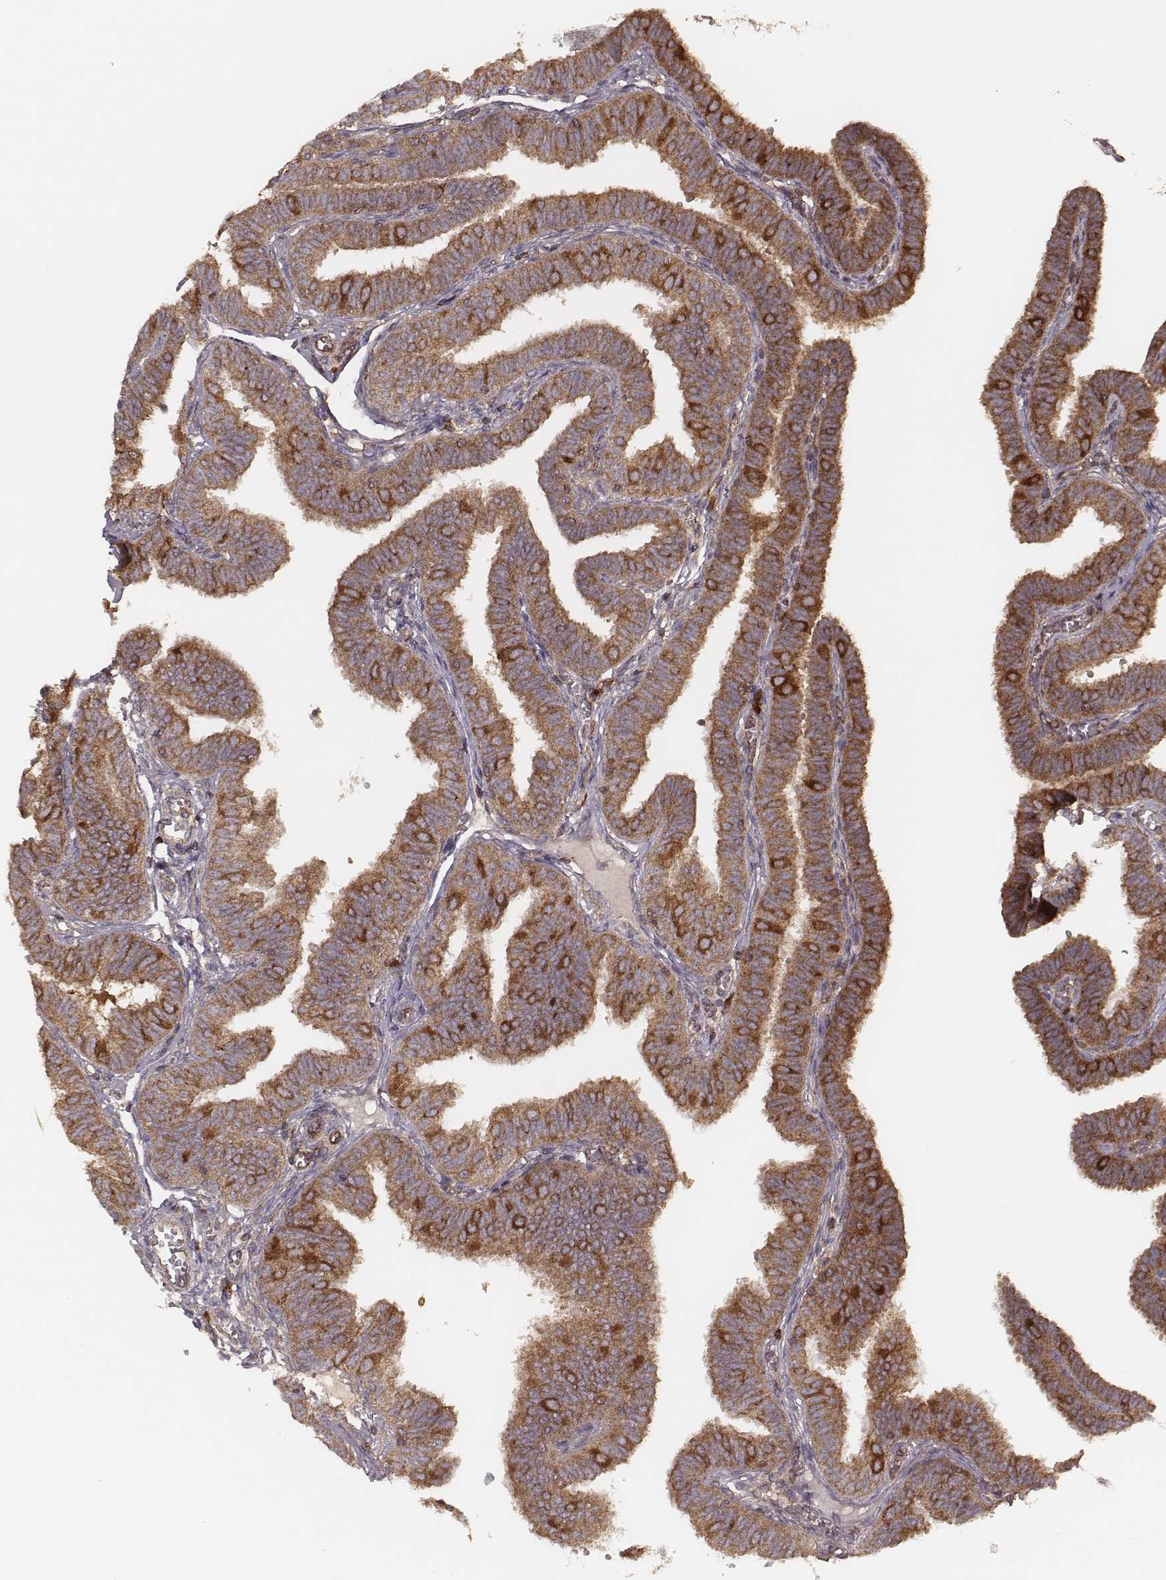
{"staining": {"intensity": "moderate", "quantity": ">75%", "location": "cytoplasmic/membranous"}, "tissue": "fallopian tube", "cell_type": "Glandular cells", "image_type": "normal", "snomed": [{"axis": "morphology", "description": "Normal tissue, NOS"}, {"axis": "topography", "description": "Fallopian tube"}], "caption": "Brown immunohistochemical staining in benign fallopian tube demonstrates moderate cytoplasmic/membranous staining in about >75% of glandular cells.", "gene": "CARS1", "patient": {"sex": "female", "age": 25}}